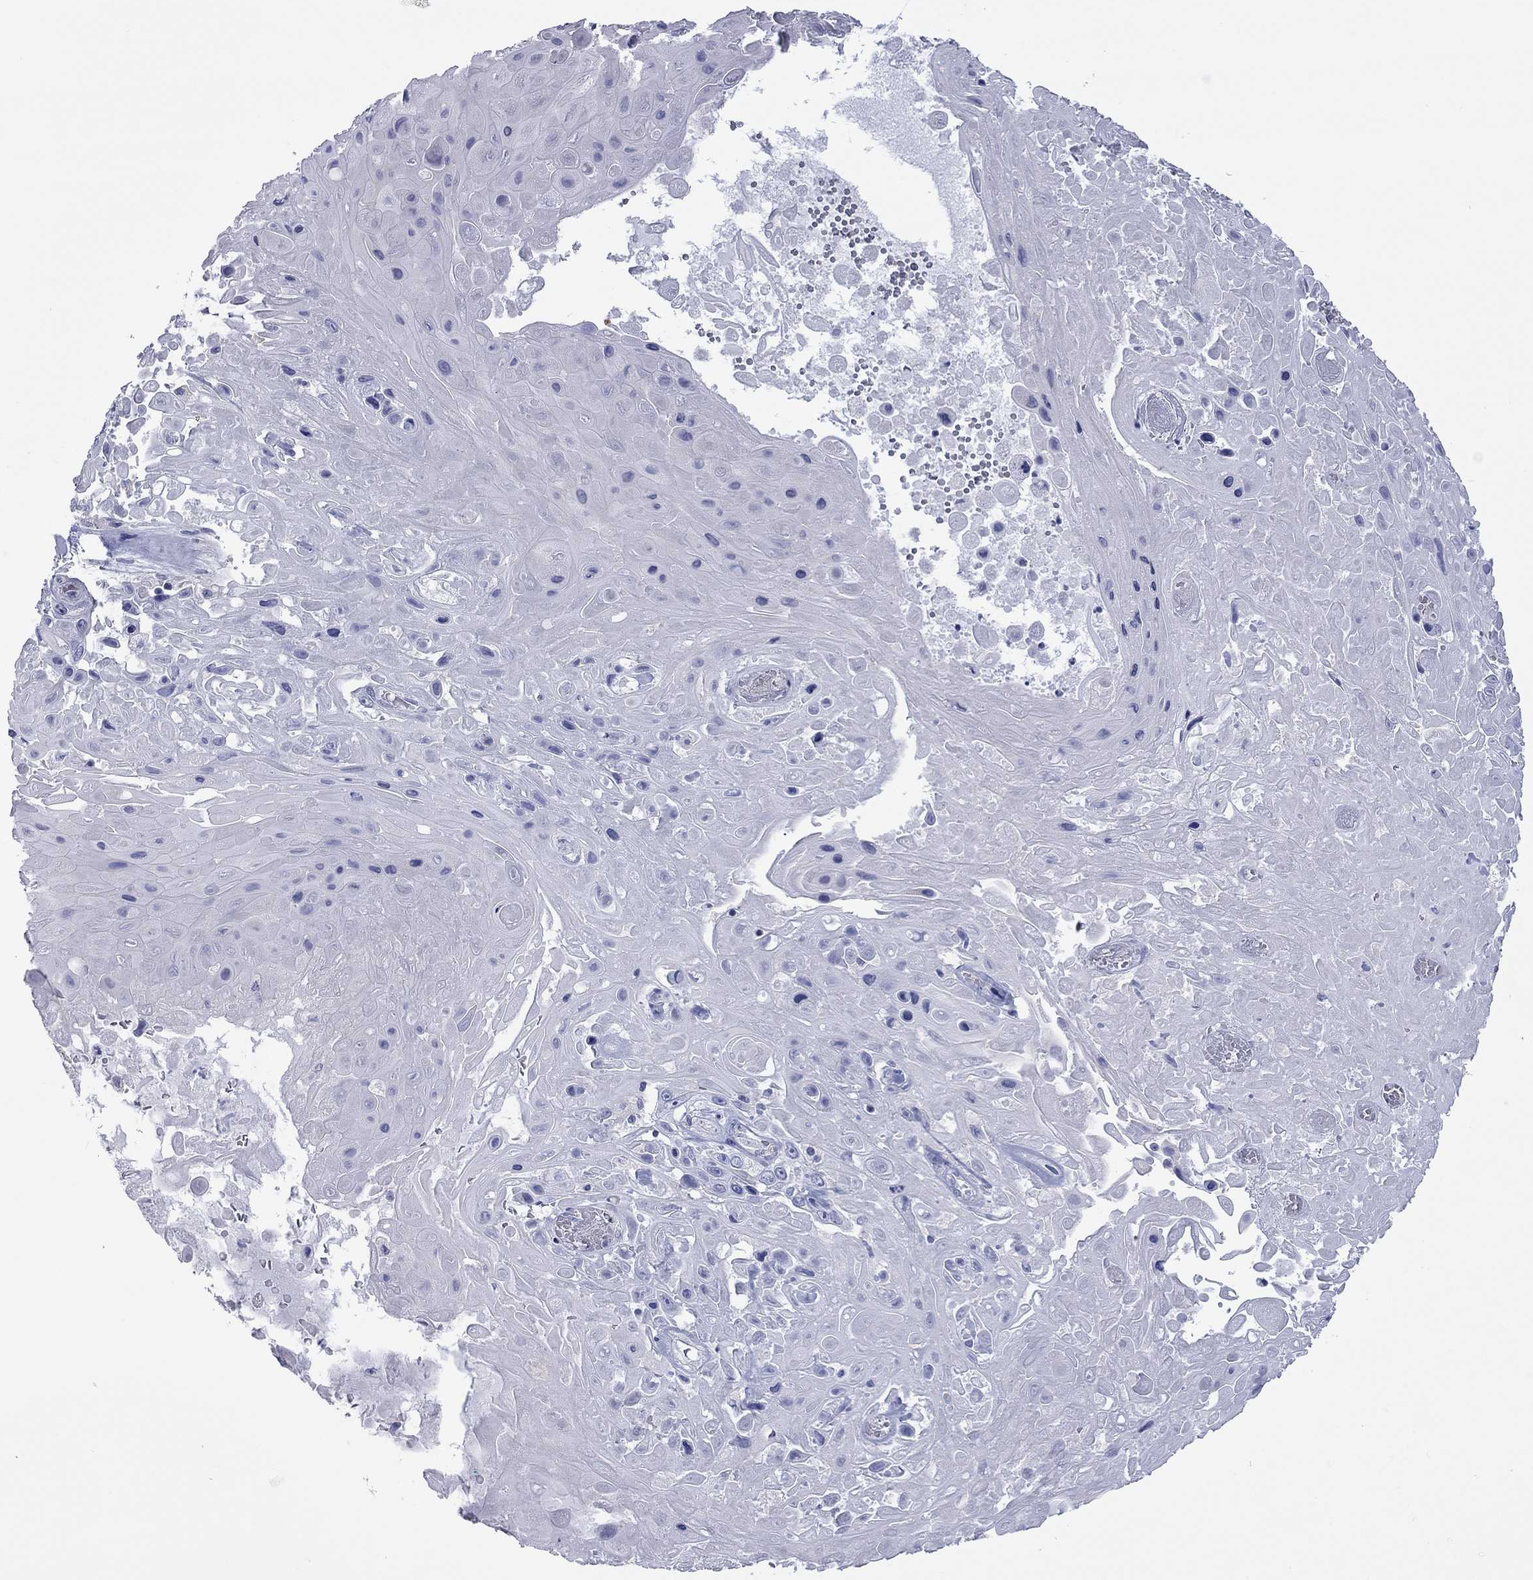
{"staining": {"intensity": "negative", "quantity": "none", "location": "none"}, "tissue": "skin cancer", "cell_type": "Tumor cells", "image_type": "cancer", "snomed": [{"axis": "morphology", "description": "Squamous cell carcinoma, NOS"}, {"axis": "topography", "description": "Skin"}], "caption": "Tumor cells show no significant positivity in squamous cell carcinoma (skin).", "gene": "ACTL7B", "patient": {"sex": "male", "age": 82}}